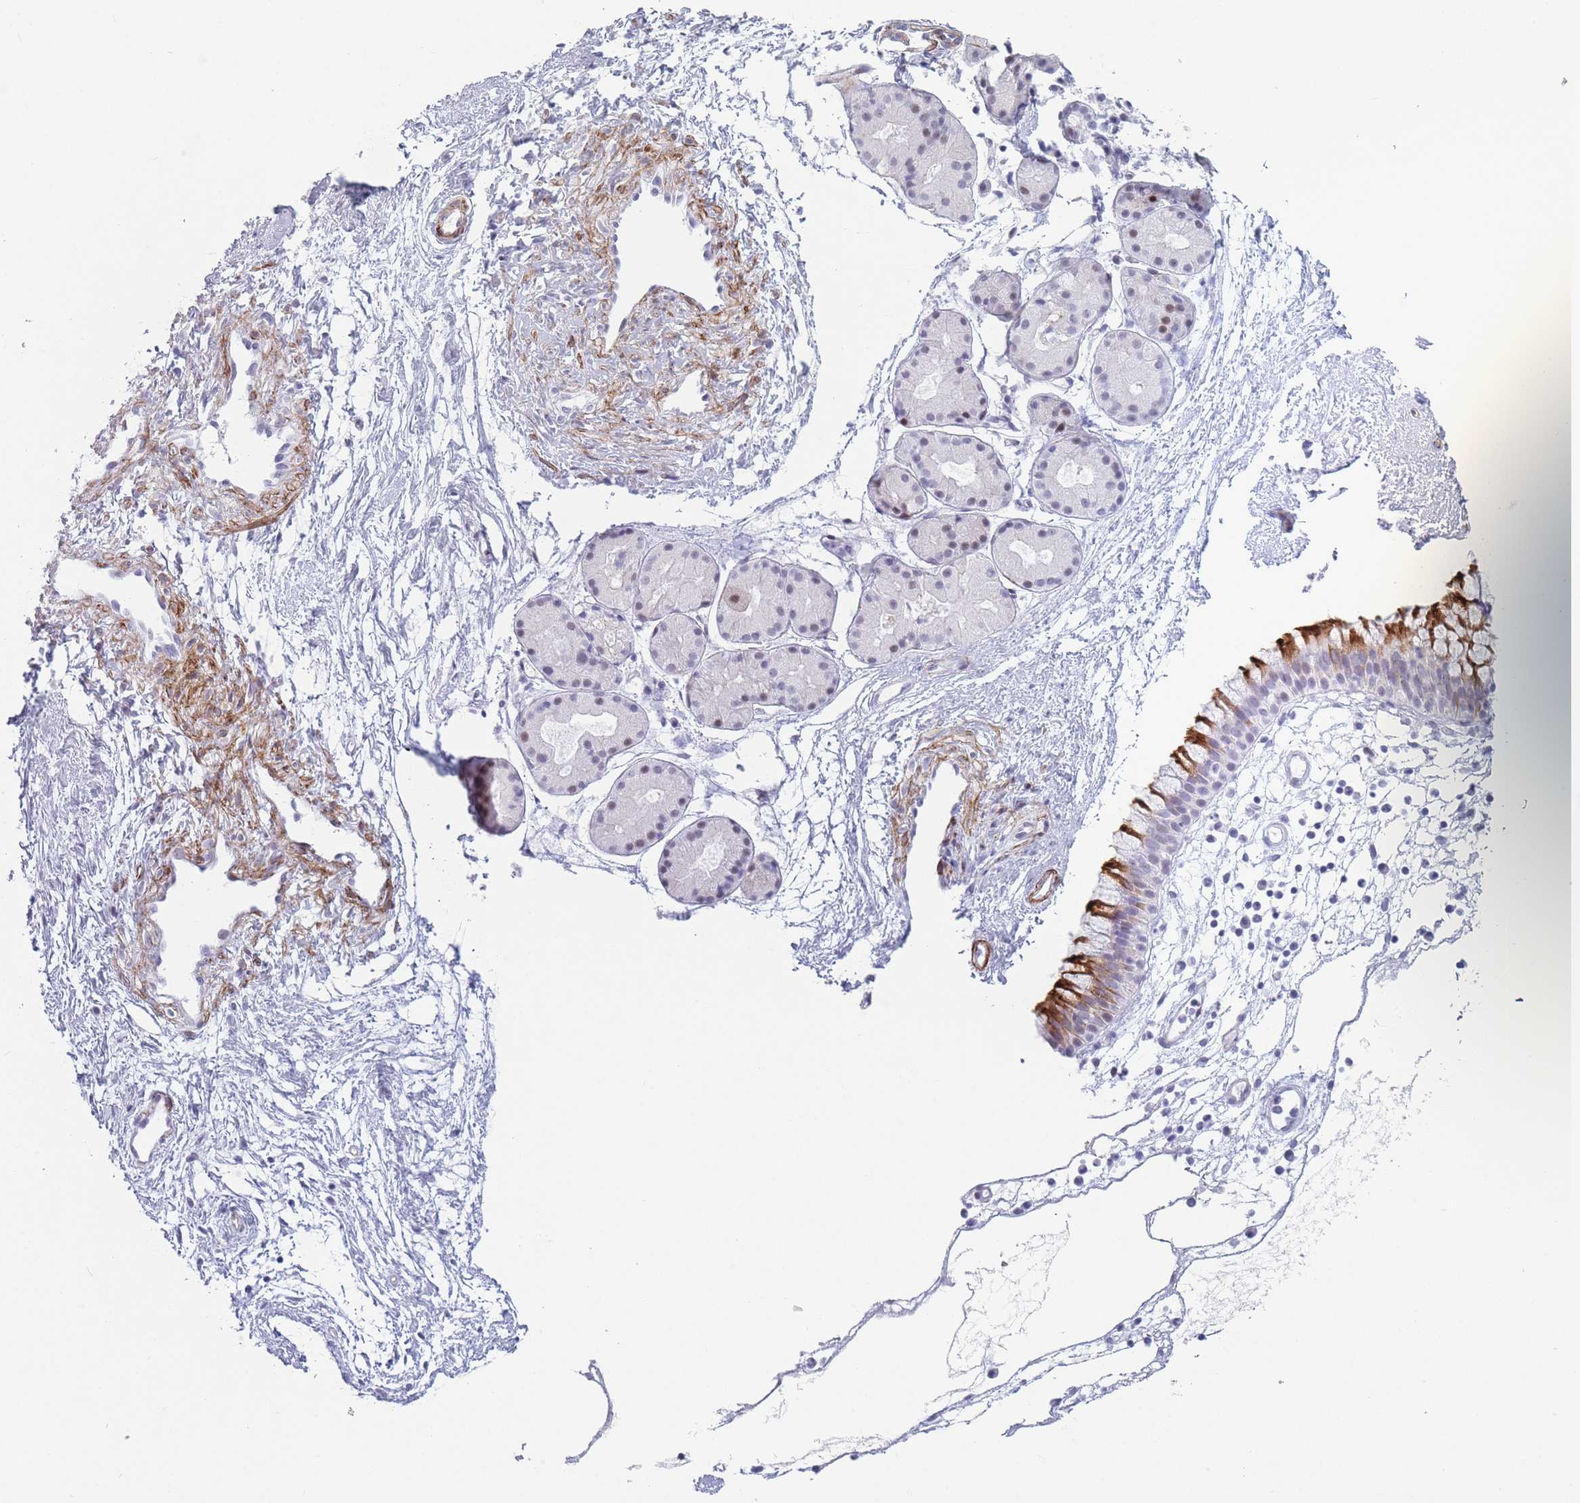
{"staining": {"intensity": "strong", "quantity": "25%-75%", "location": "cytoplasmic/membranous"}, "tissue": "nasopharynx", "cell_type": "Respiratory epithelial cells", "image_type": "normal", "snomed": [{"axis": "morphology", "description": "Normal tissue, NOS"}, {"axis": "topography", "description": "Nasopharynx"}], "caption": "Unremarkable nasopharynx displays strong cytoplasmic/membranous staining in approximately 25%-75% of respiratory epithelial cells (Brightfield microscopy of DAB IHC at high magnification)..", "gene": "IFNA10", "patient": {"sex": "male", "age": 82}}